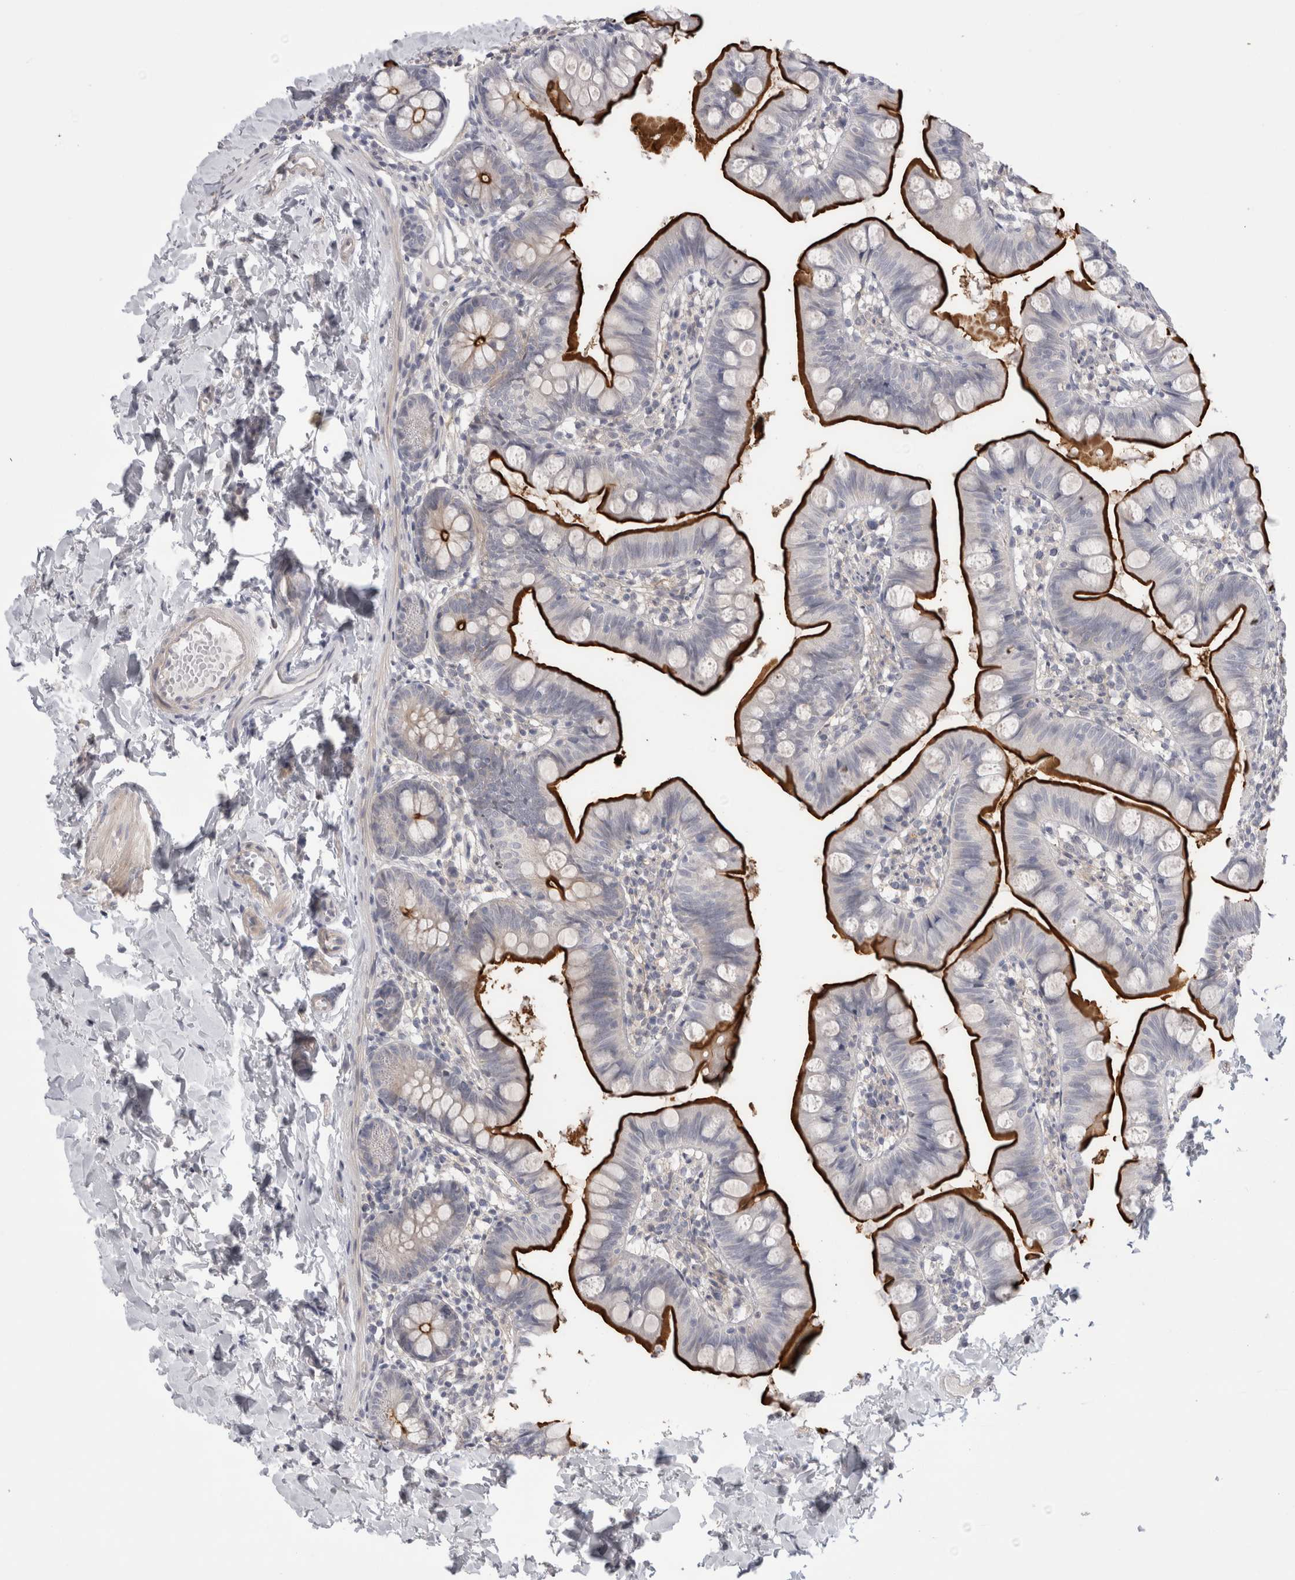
{"staining": {"intensity": "strong", "quantity": ">75%", "location": "cytoplasmic/membranous"}, "tissue": "small intestine", "cell_type": "Glandular cells", "image_type": "normal", "snomed": [{"axis": "morphology", "description": "Normal tissue, NOS"}, {"axis": "topography", "description": "Small intestine"}], "caption": "Immunohistochemical staining of normal human small intestine demonstrates >75% levels of strong cytoplasmic/membranous protein staining in approximately >75% of glandular cells.", "gene": "VANGL1", "patient": {"sex": "male", "age": 7}}